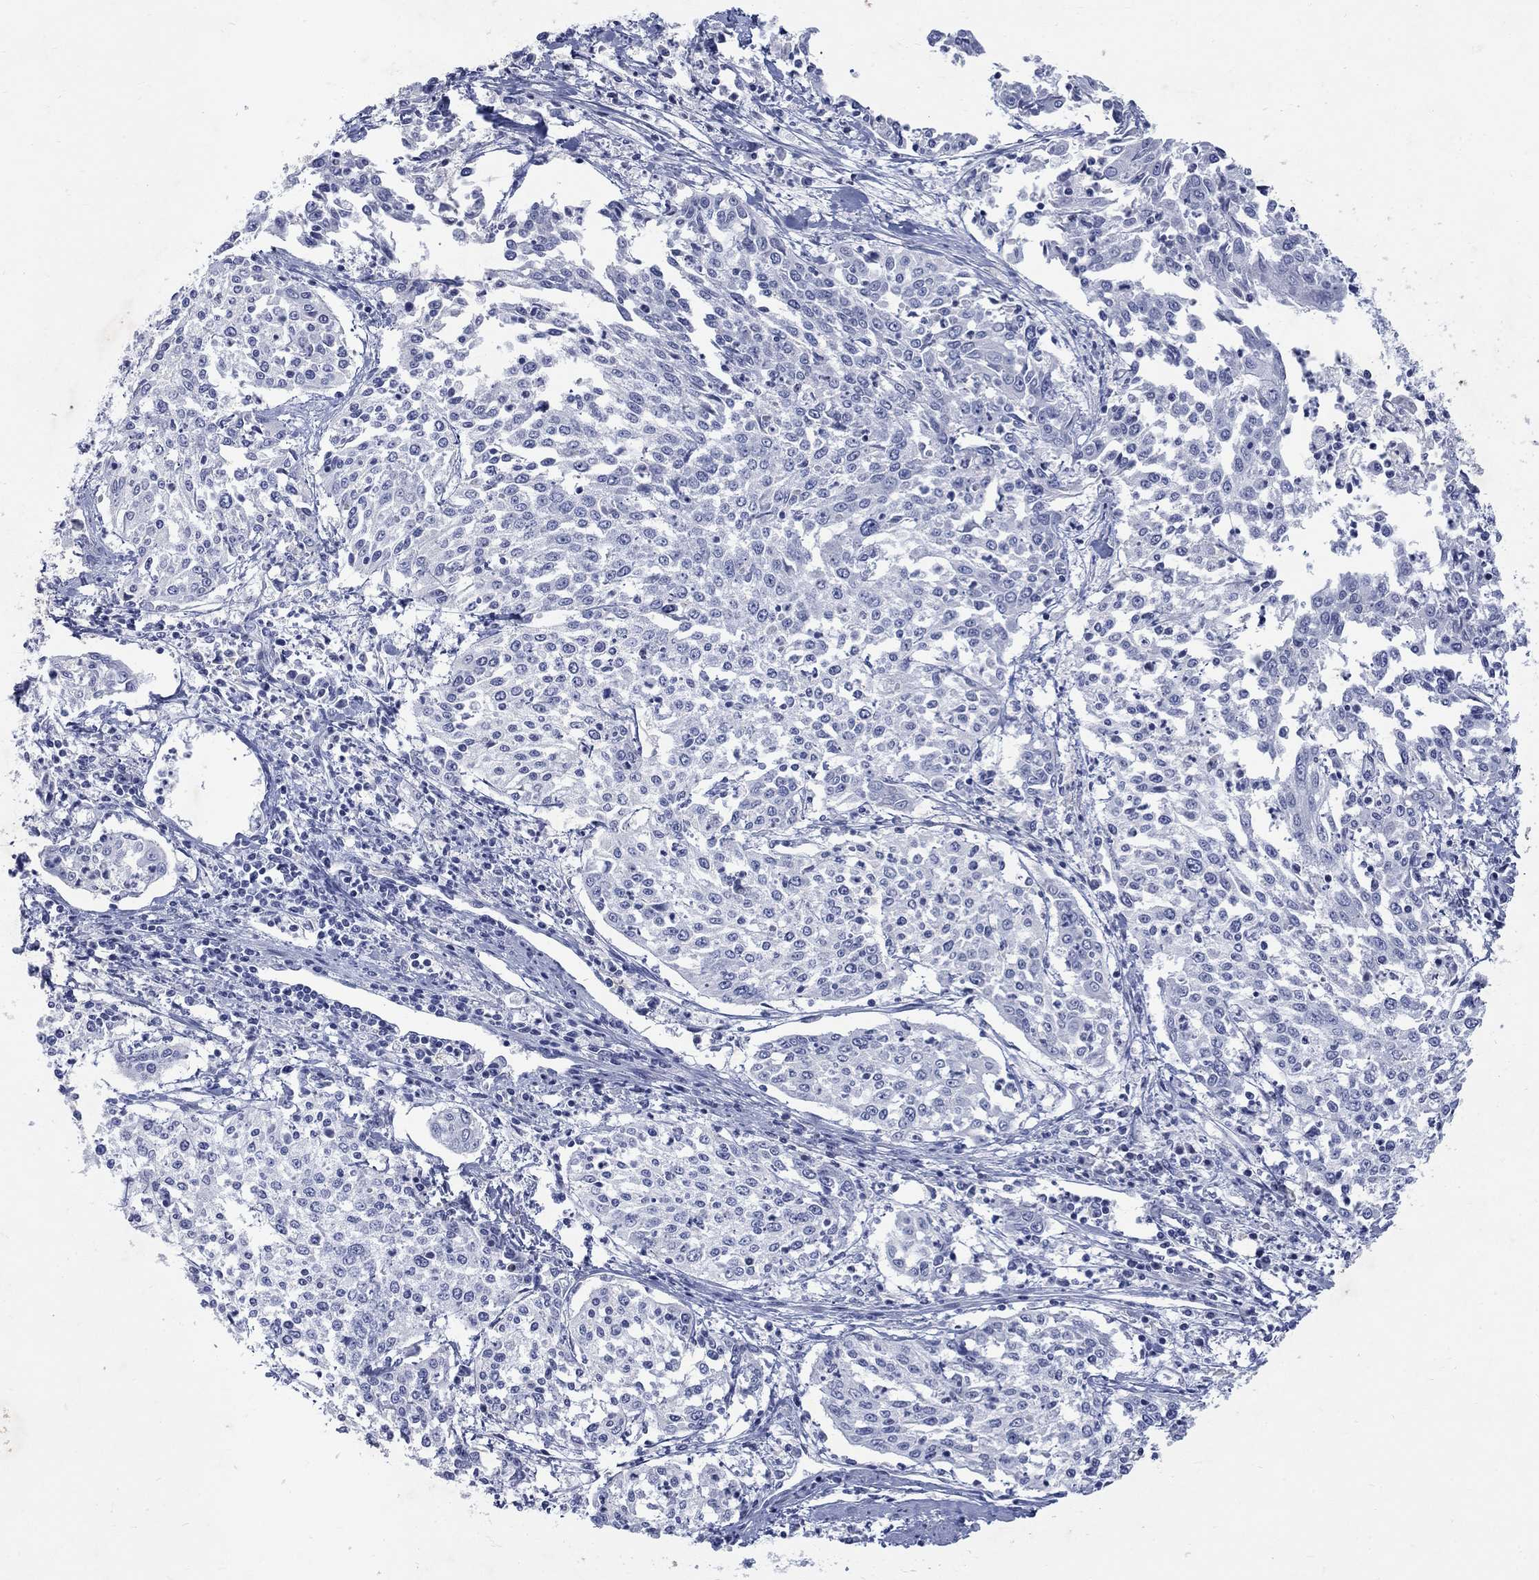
{"staining": {"intensity": "negative", "quantity": "none", "location": "none"}, "tissue": "cervical cancer", "cell_type": "Tumor cells", "image_type": "cancer", "snomed": [{"axis": "morphology", "description": "Squamous cell carcinoma, NOS"}, {"axis": "topography", "description": "Cervix"}], "caption": "IHC of cervical cancer shows no expression in tumor cells.", "gene": "RFTN2", "patient": {"sex": "female", "age": 41}}